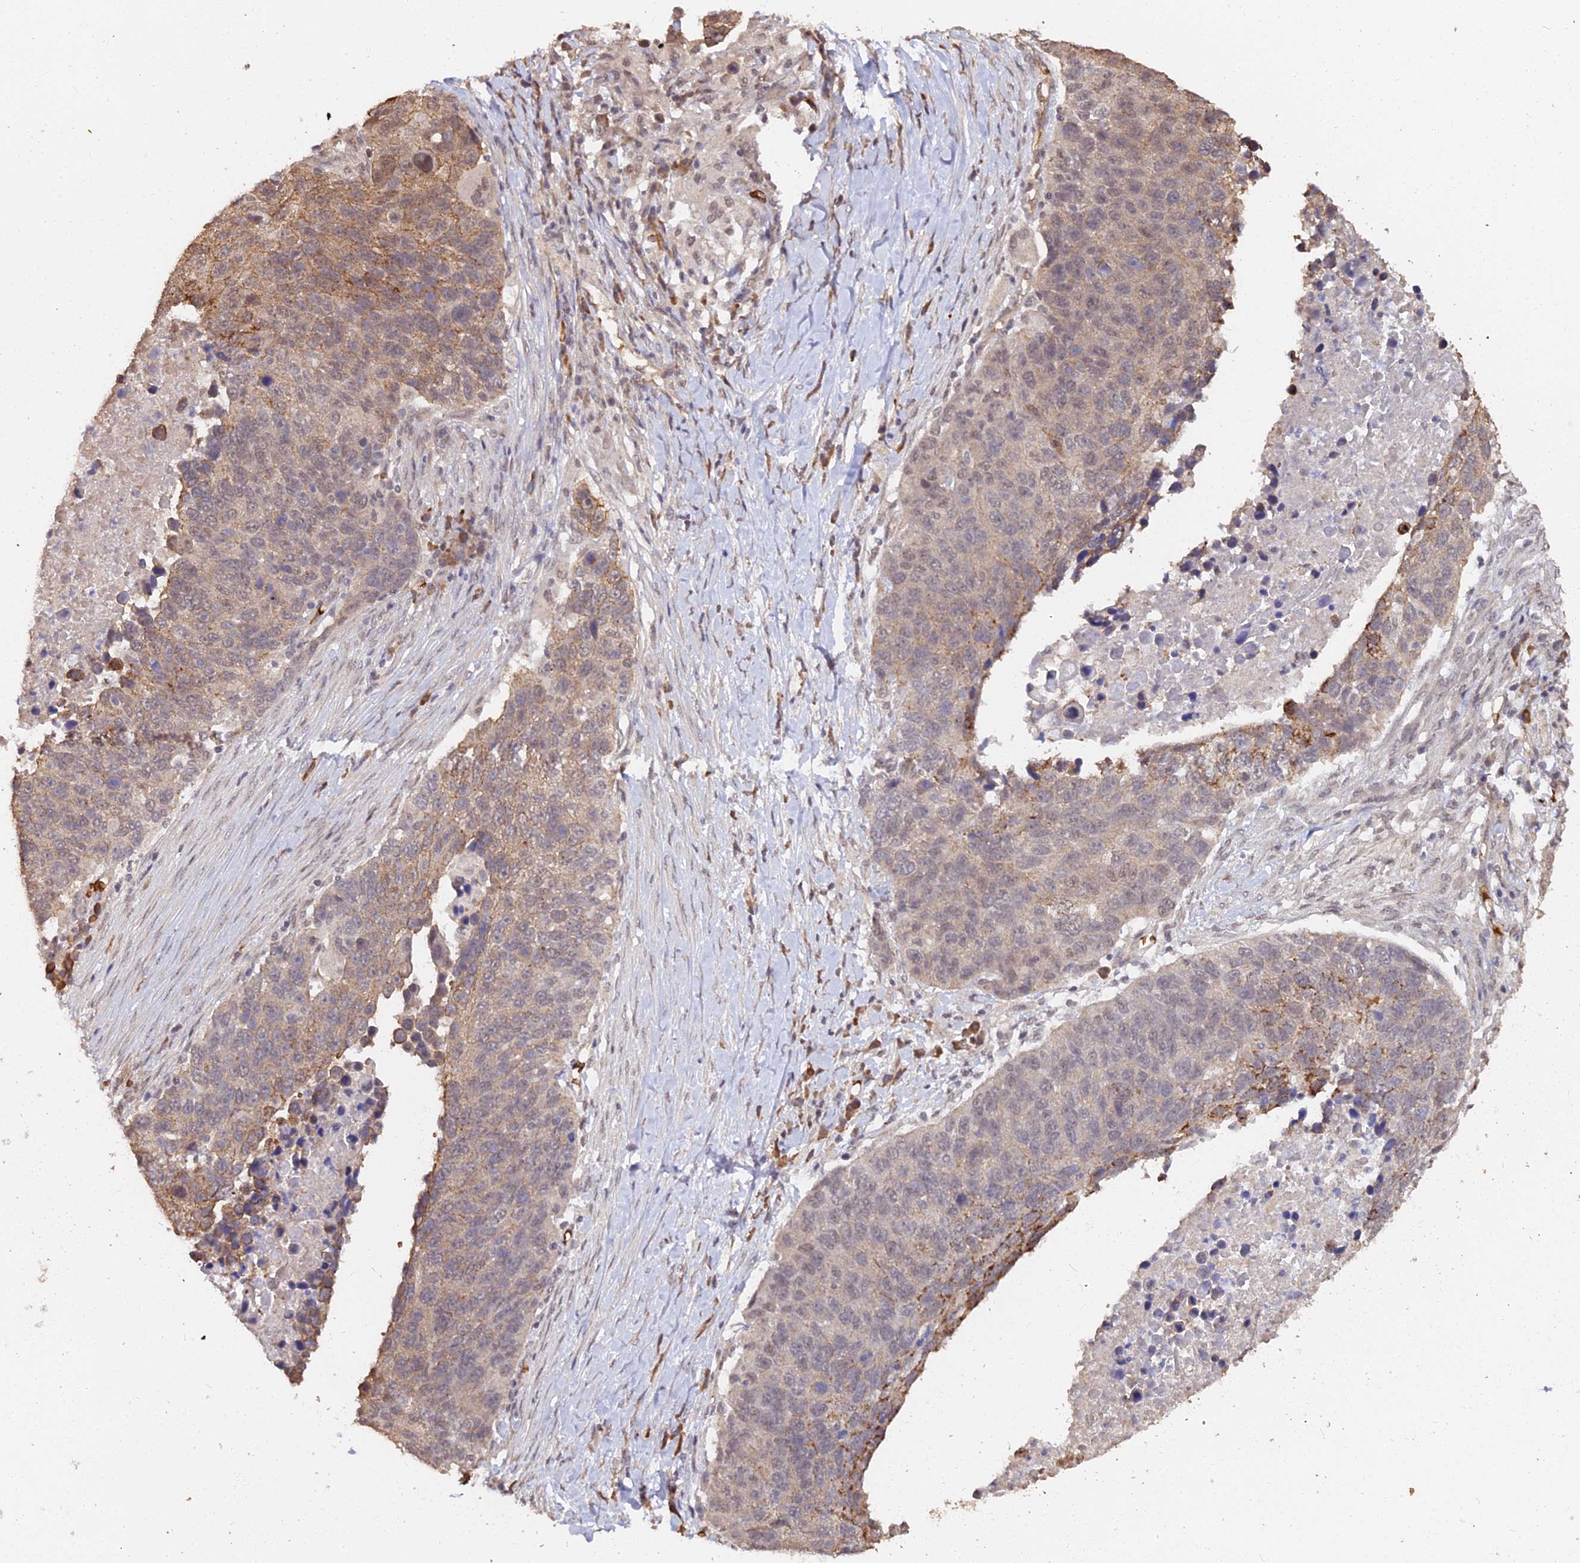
{"staining": {"intensity": "moderate", "quantity": "<25%", "location": "cytoplasmic/membranous"}, "tissue": "lung cancer", "cell_type": "Tumor cells", "image_type": "cancer", "snomed": [{"axis": "morphology", "description": "Normal tissue, NOS"}, {"axis": "morphology", "description": "Squamous cell carcinoma, NOS"}, {"axis": "topography", "description": "Lymph node"}, {"axis": "topography", "description": "Lung"}], "caption": "The histopathology image demonstrates staining of squamous cell carcinoma (lung), revealing moderate cytoplasmic/membranous protein expression (brown color) within tumor cells. The staining was performed using DAB (3,3'-diaminobenzidine) to visualize the protein expression in brown, while the nuclei were stained in blue with hematoxylin (Magnification: 20x).", "gene": "ZDBF2", "patient": {"sex": "male", "age": 66}}